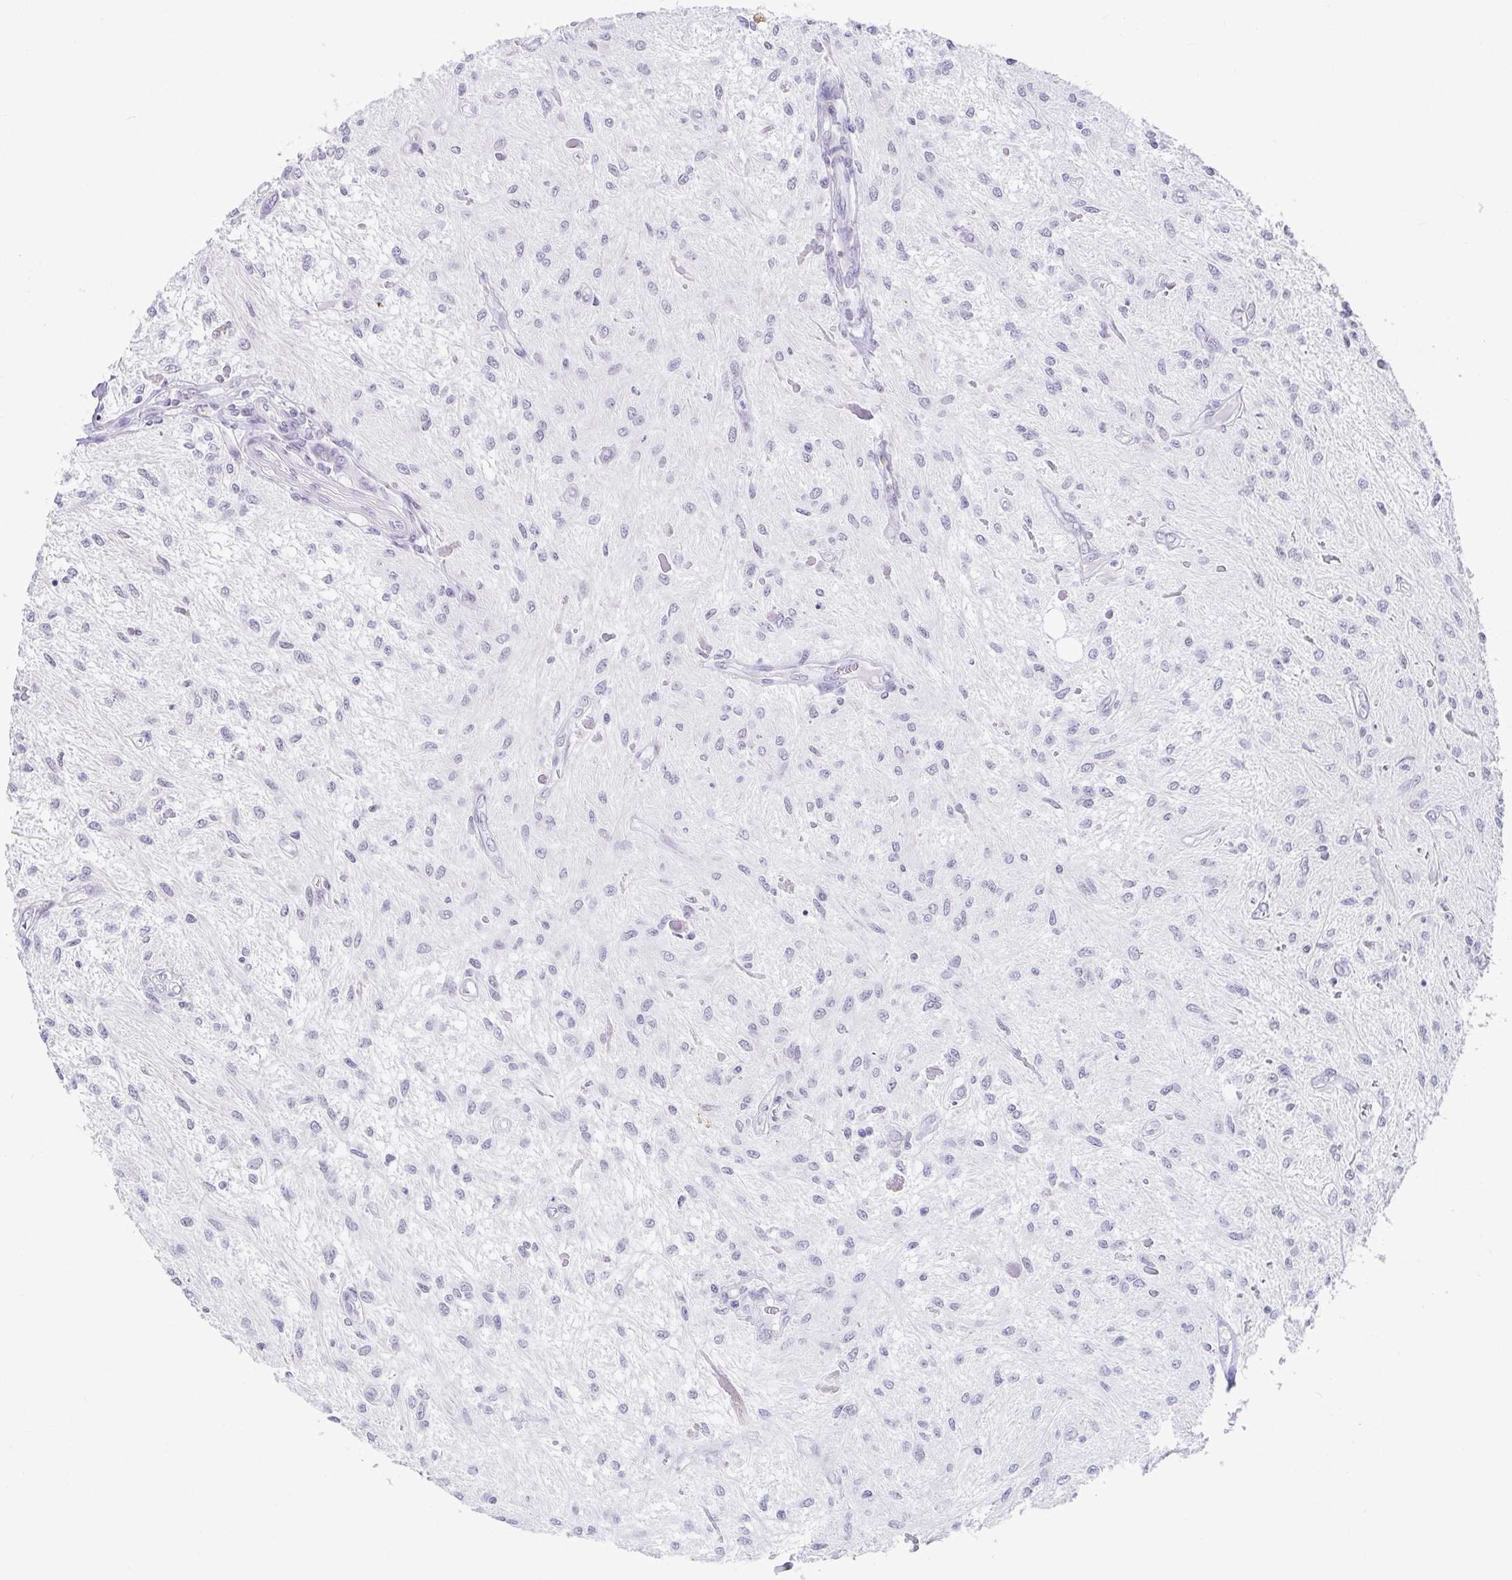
{"staining": {"intensity": "negative", "quantity": "none", "location": "none"}, "tissue": "glioma", "cell_type": "Tumor cells", "image_type": "cancer", "snomed": [{"axis": "morphology", "description": "Glioma, malignant, Low grade"}, {"axis": "topography", "description": "Cerebellum"}], "caption": "Tumor cells are negative for brown protein staining in glioma.", "gene": "WDR72", "patient": {"sex": "female", "age": 14}}